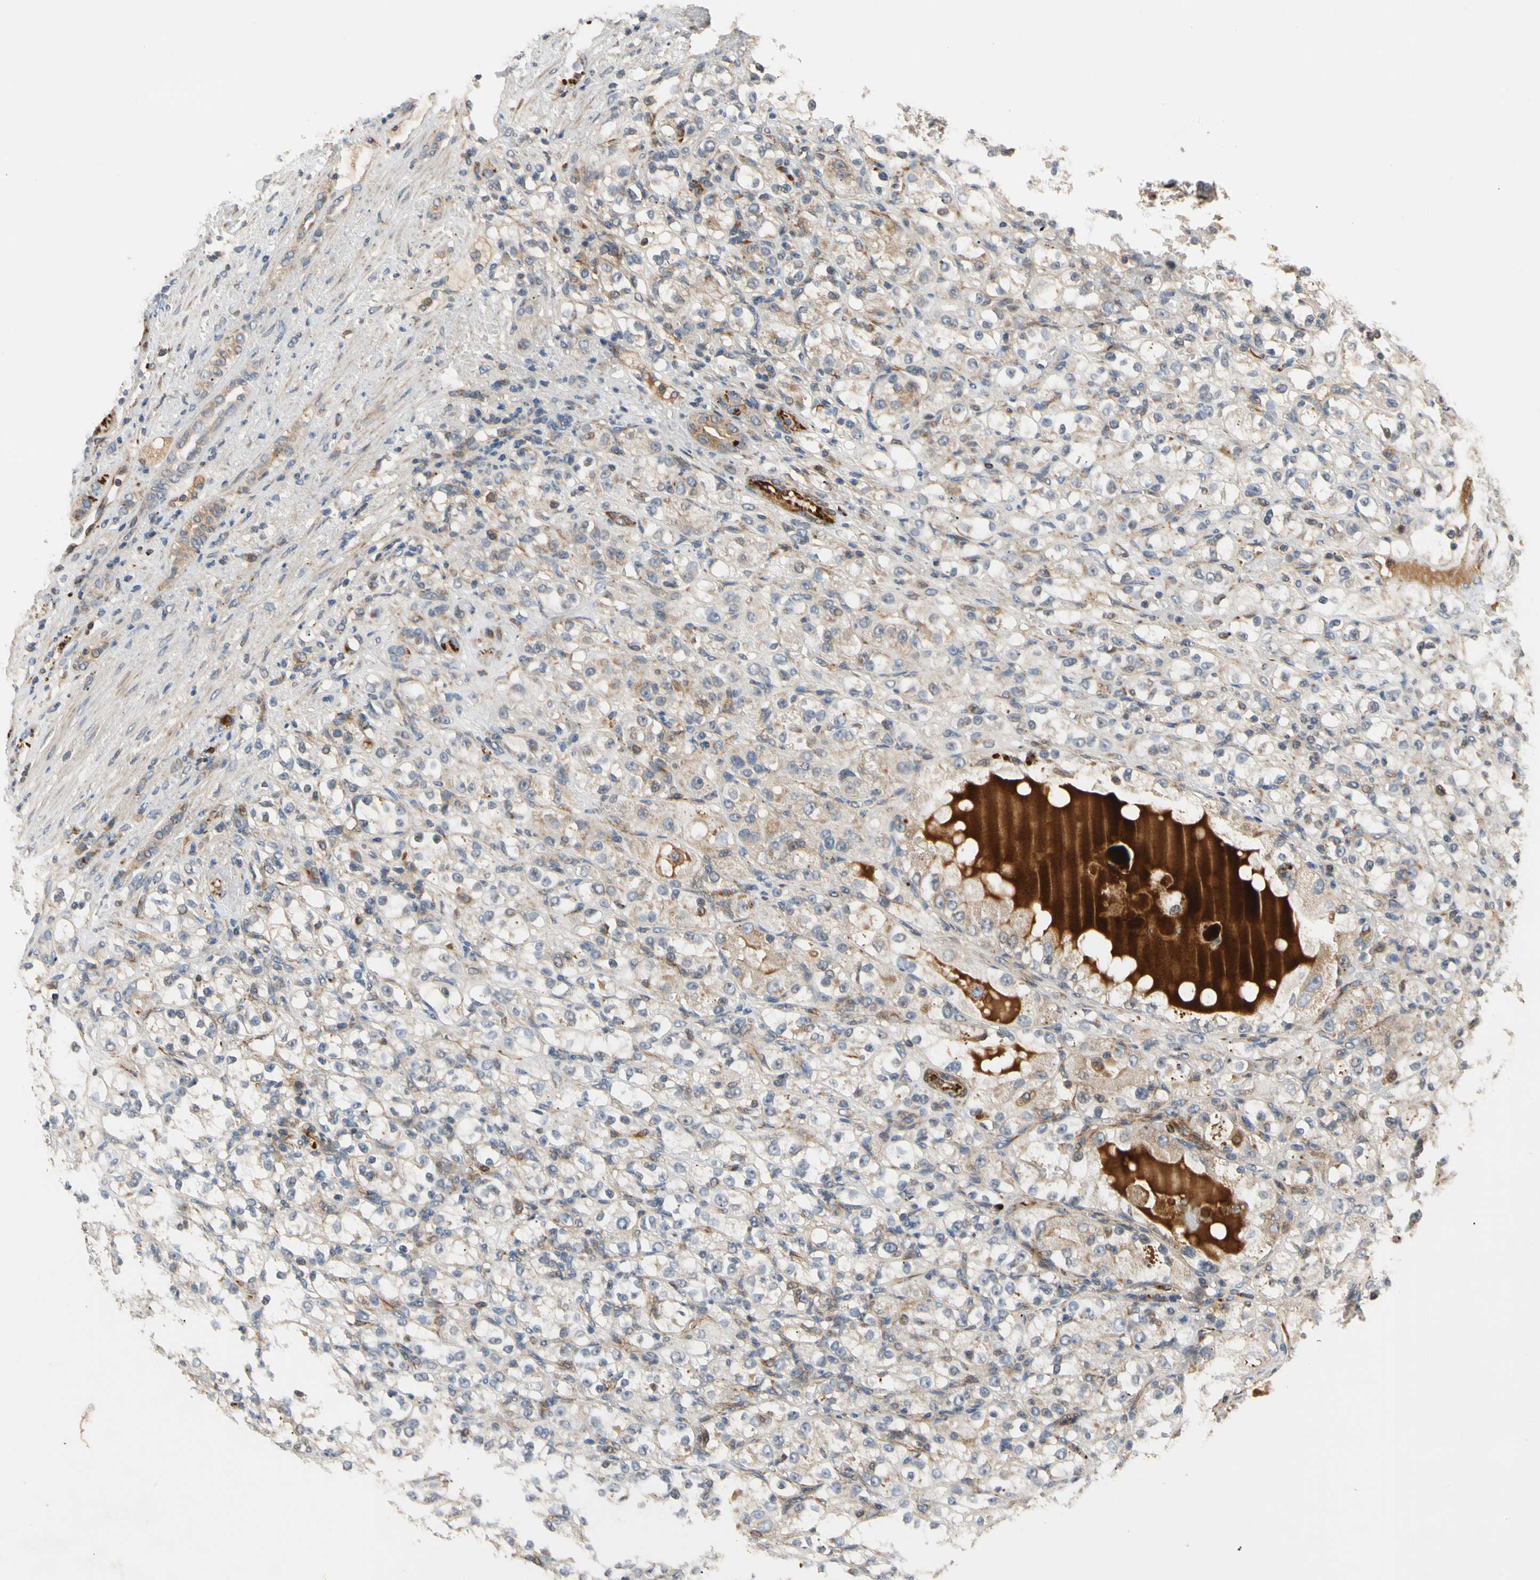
{"staining": {"intensity": "weak", "quantity": "25%-75%", "location": "cytoplasmic/membranous"}, "tissue": "renal cancer", "cell_type": "Tumor cells", "image_type": "cancer", "snomed": [{"axis": "morphology", "description": "Normal tissue, NOS"}, {"axis": "morphology", "description": "Adenocarcinoma, NOS"}, {"axis": "topography", "description": "Kidney"}], "caption": "Renal cancer (adenocarcinoma) stained with immunohistochemistry (IHC) demonstrates weak cytoplasmic/membranous expression in approximately 25%-75% of tumor cells.", "gene": "FGD6", "patient": {"sex": "male", "age": 61}}